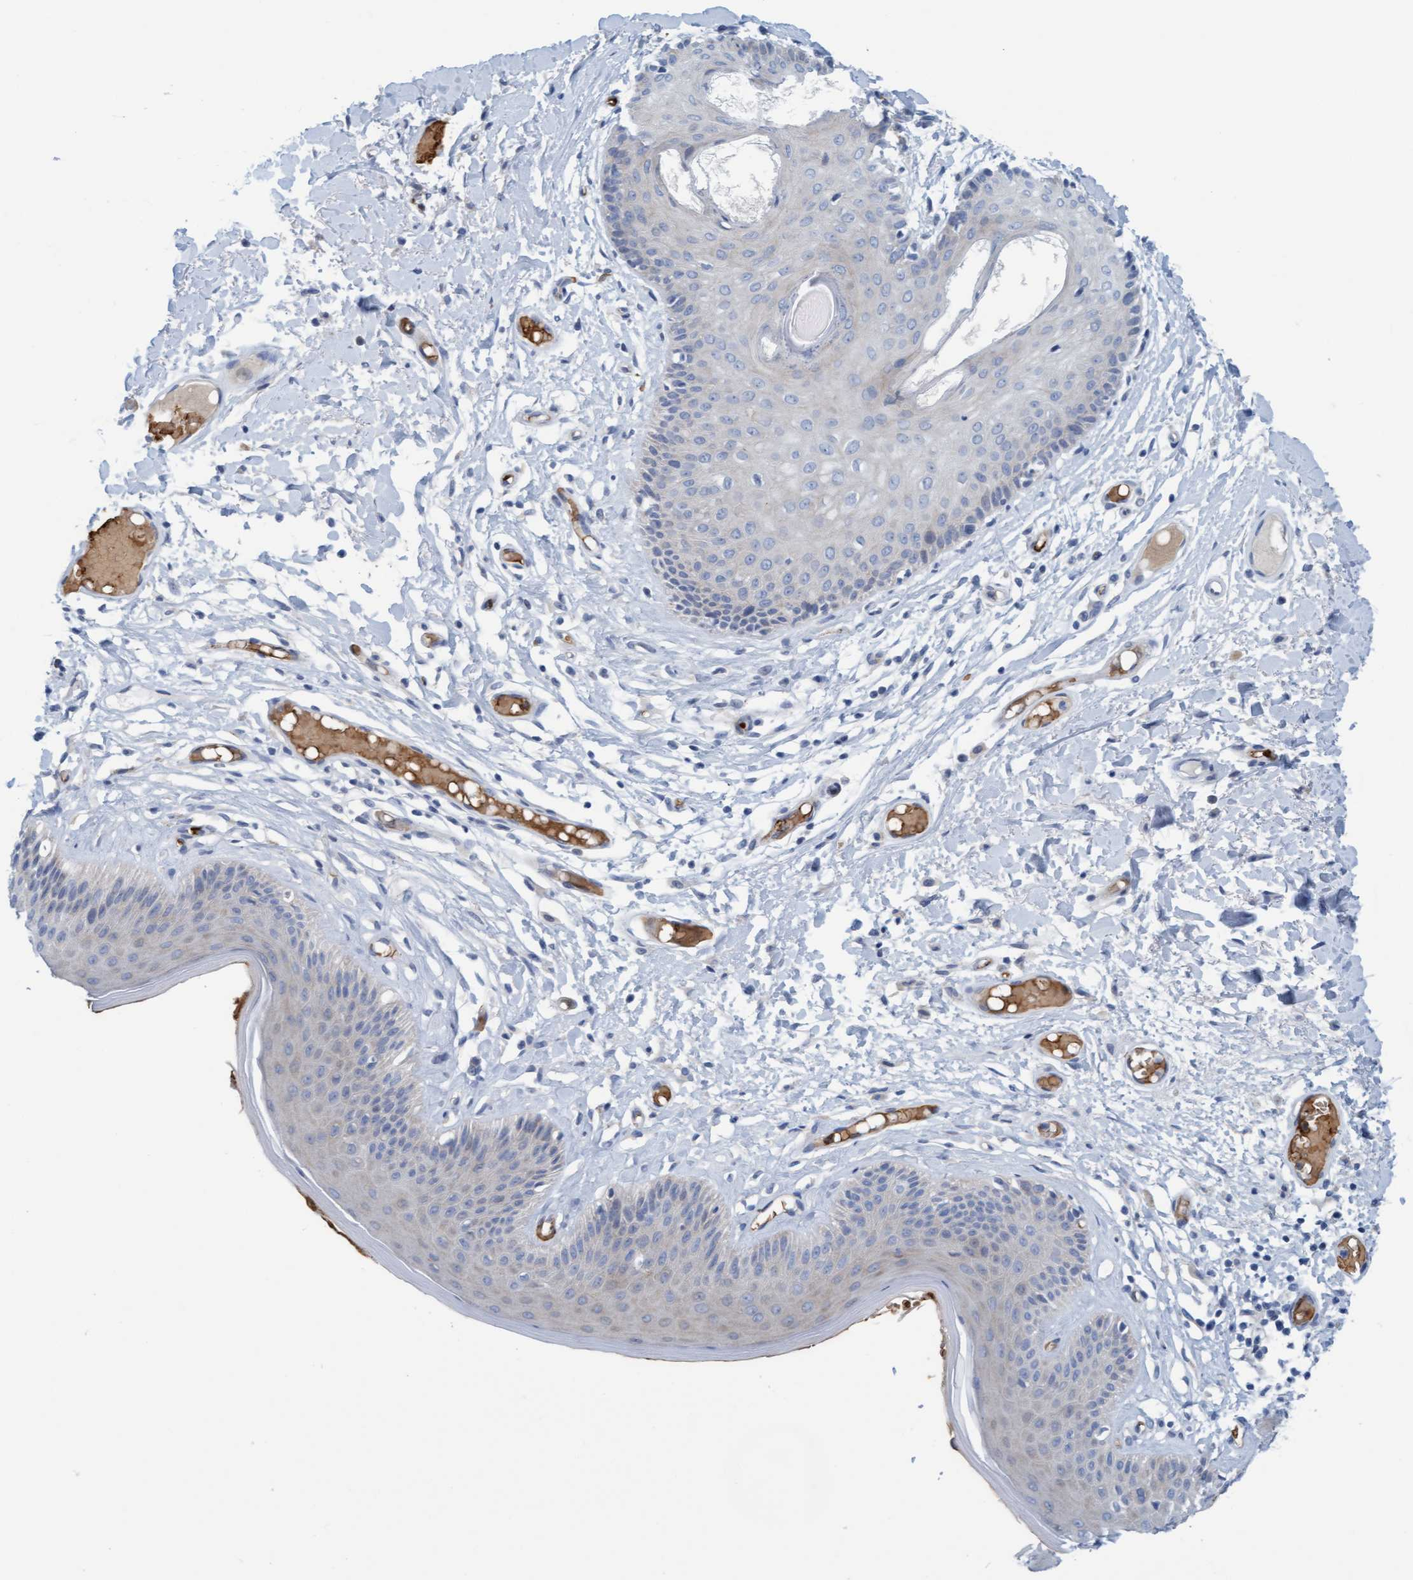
{"staining": {"intensity": "moderate", "quantity": "<25%", "location": "cytoplasmic/membranous"}, "tissue": "skin", "cell_type": "Epidermal cells", "image_type": "normal", "snomed": [{"axis": "morphology", "description": "Normal tissue, NOS"}, {"axis": "topography", "description": "Vulva"}], "caption": "Skin stained with immunohistochemistry demonstrates moderate cytoplasmic/membranous staining in approximately <25% of epidermal cells.", "gene": "P2RX5", "patient": {"sex": "female", "age": 73}}